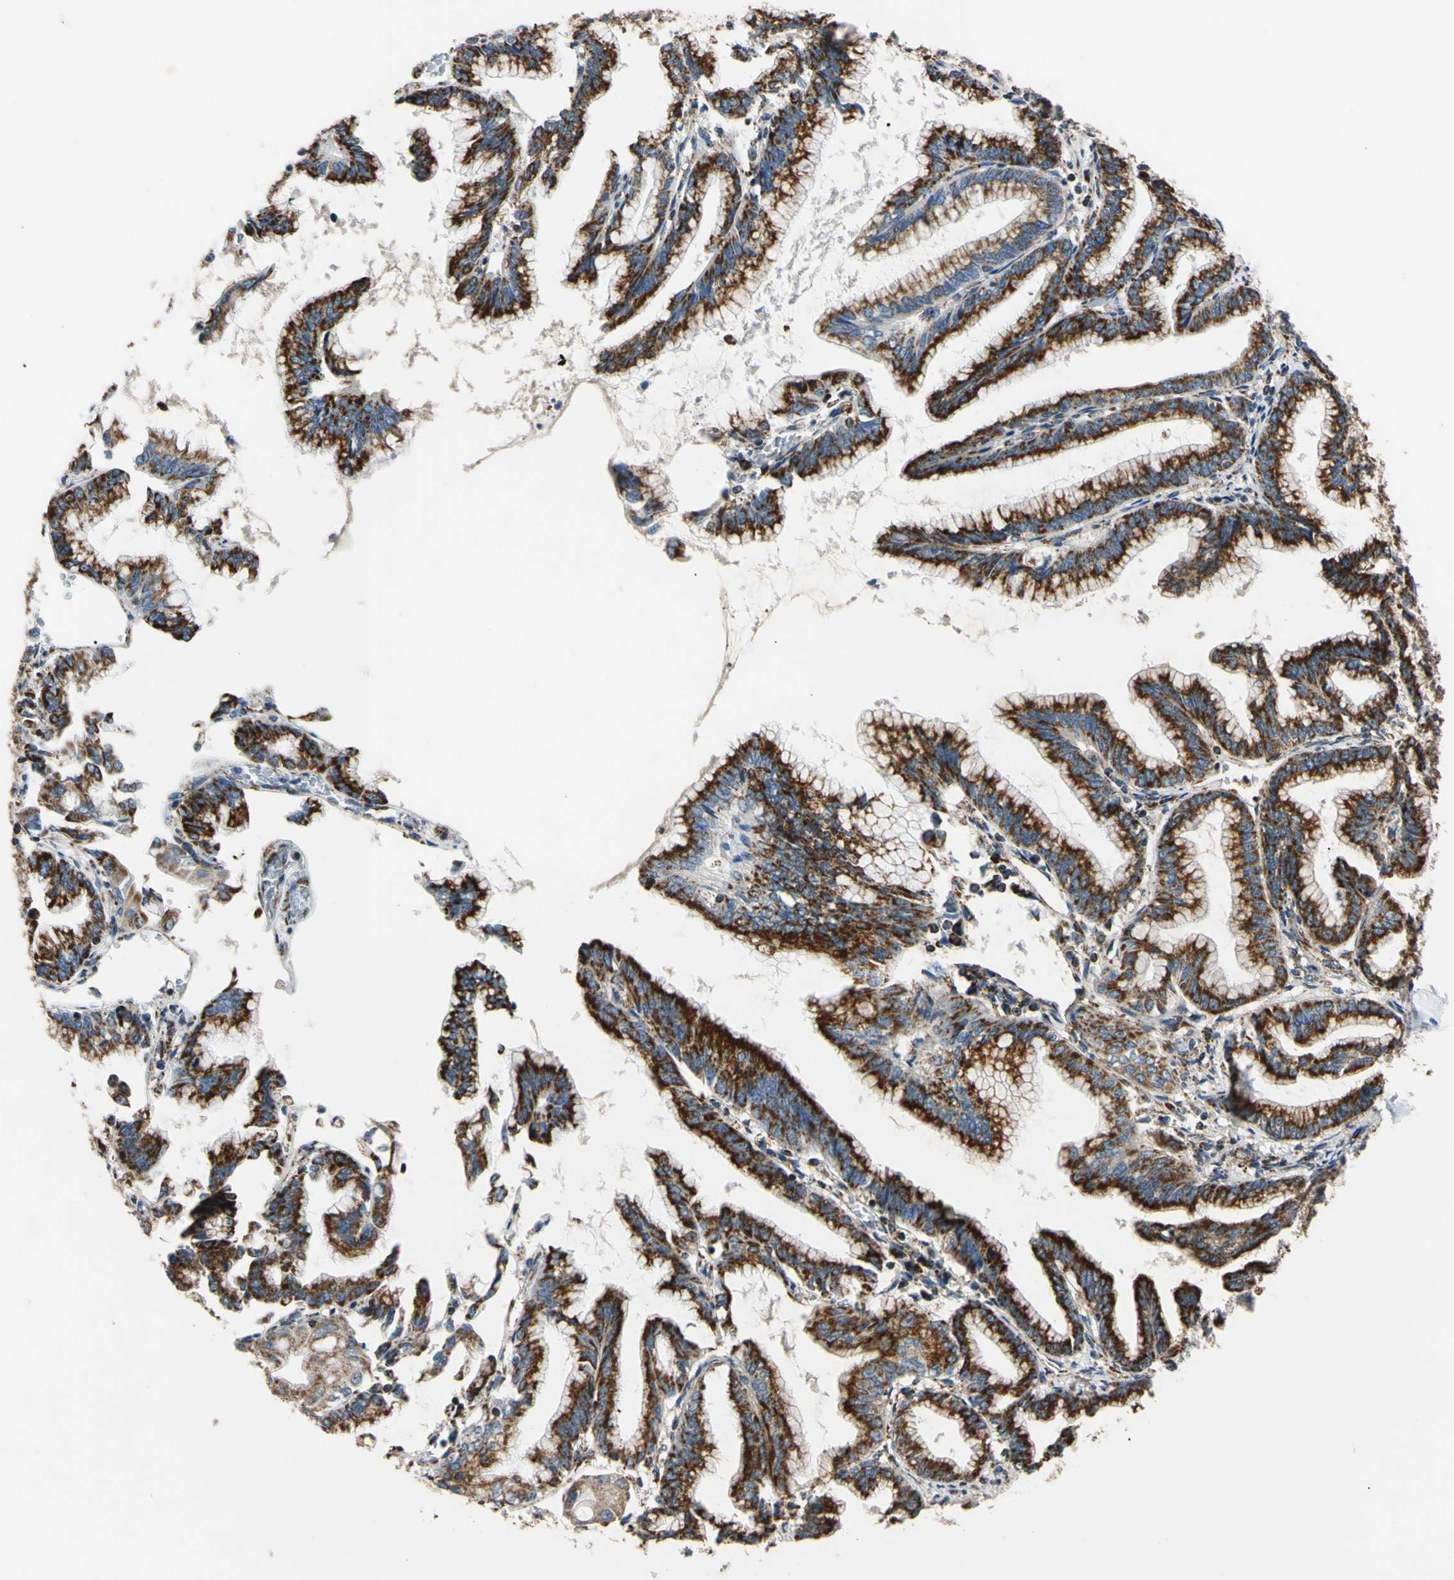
{"staining": {"intensity": "strong", "quantity": ">75%", "location": "cytoplasmic/membranous"}, "tissue": "pancreatic cancer", "cell_type": "Tumor cells", "image_type": "cancer", "snomed": [{"axis": "morphology", "description": "Adenocarcinoma, NOS"}, {"axis": "topography", "description": "Pancreas"}], "caption": "Tumor cells reveal high levels of strong cytoplasmic/membranous staining in approximately >75% of cells in human pancreatic cancer (adenocarcinoma).", "gene": "CLPP", "patient": {"sex": "female", "age": 64}}